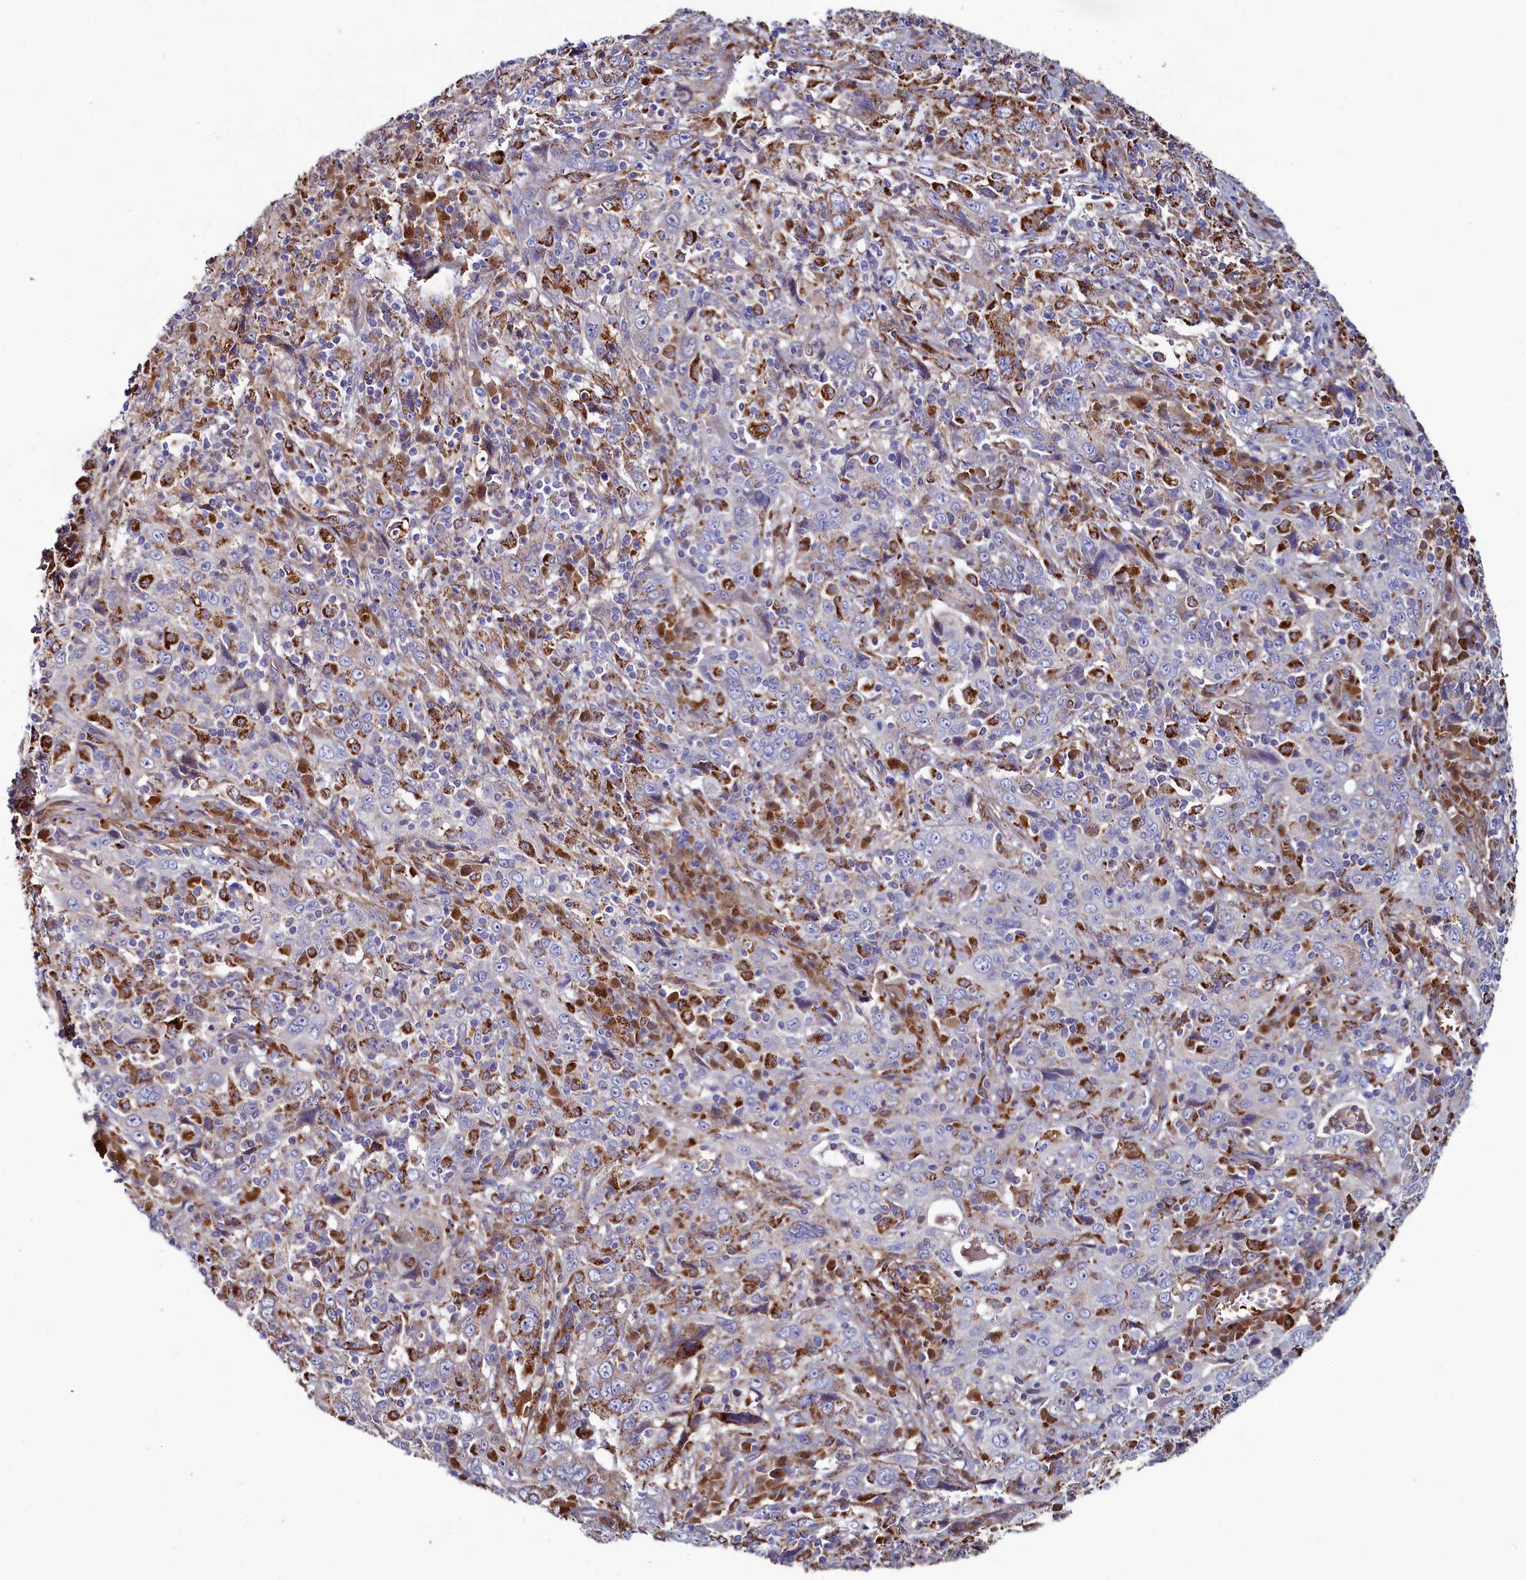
{"staining": {"intensity": "moderate", "quantity": "<25%", "location": "cytoplasmic/membranous"}, "tissue": "cervical cancer", "cell_type": "Tumor cells", "image_type": "cancer", "snomed": [{"axis": "morphology", "description": "Squamous cell carcinoma, NOS"}, {"axis": "topography", "description": "Cervix"}], "caption": "Protein staining shows moderate cytoplasmic/membranous expression in about <25% of tumor cells in cervical cancer. (IHC, brightfield microscopy, high magnification).", "gene": "ASTE1", "patient": {"sex": "female", "age": 46}}